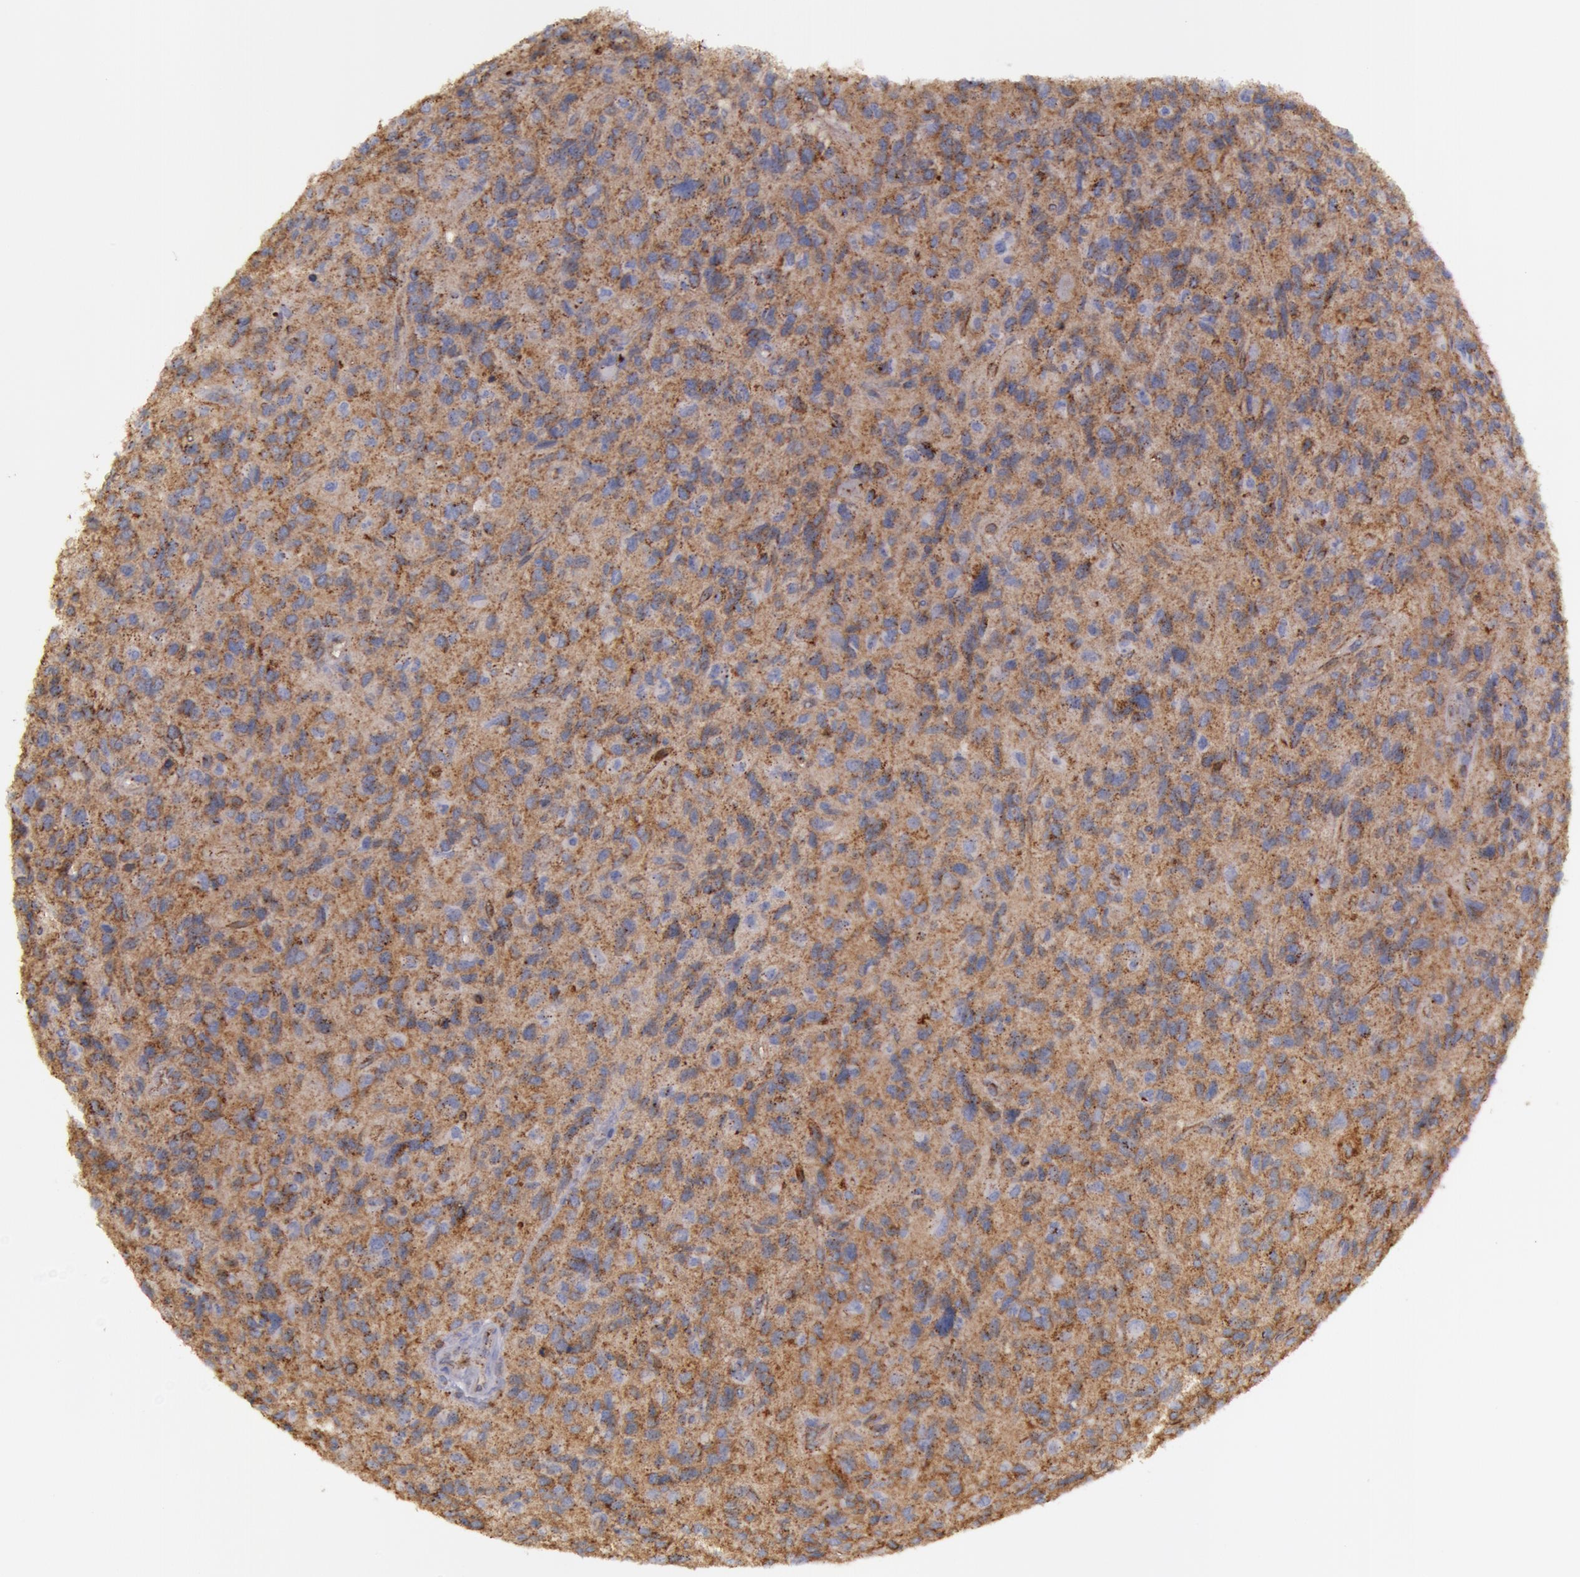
{"staining": {"intensity": "moderate", "quantity": ">75%", "location": "cytoplasmic/membranous"}, "tissue": "glioma", "cell_type": "Tumor cells", "image_type": "cancer", "snomed": [{"axis": "morphology", "description": "Glioma, malignant, High grade"}, {"axis": "topography", "description": "Brain"}], "caption": "A histopathology image of glioma stained for a protein exhibits moderate cytoplasmic/membranous brown staining in tumor cells.", "gene": "FLOT2", "patient": {"sex": "female", "age": 60}}